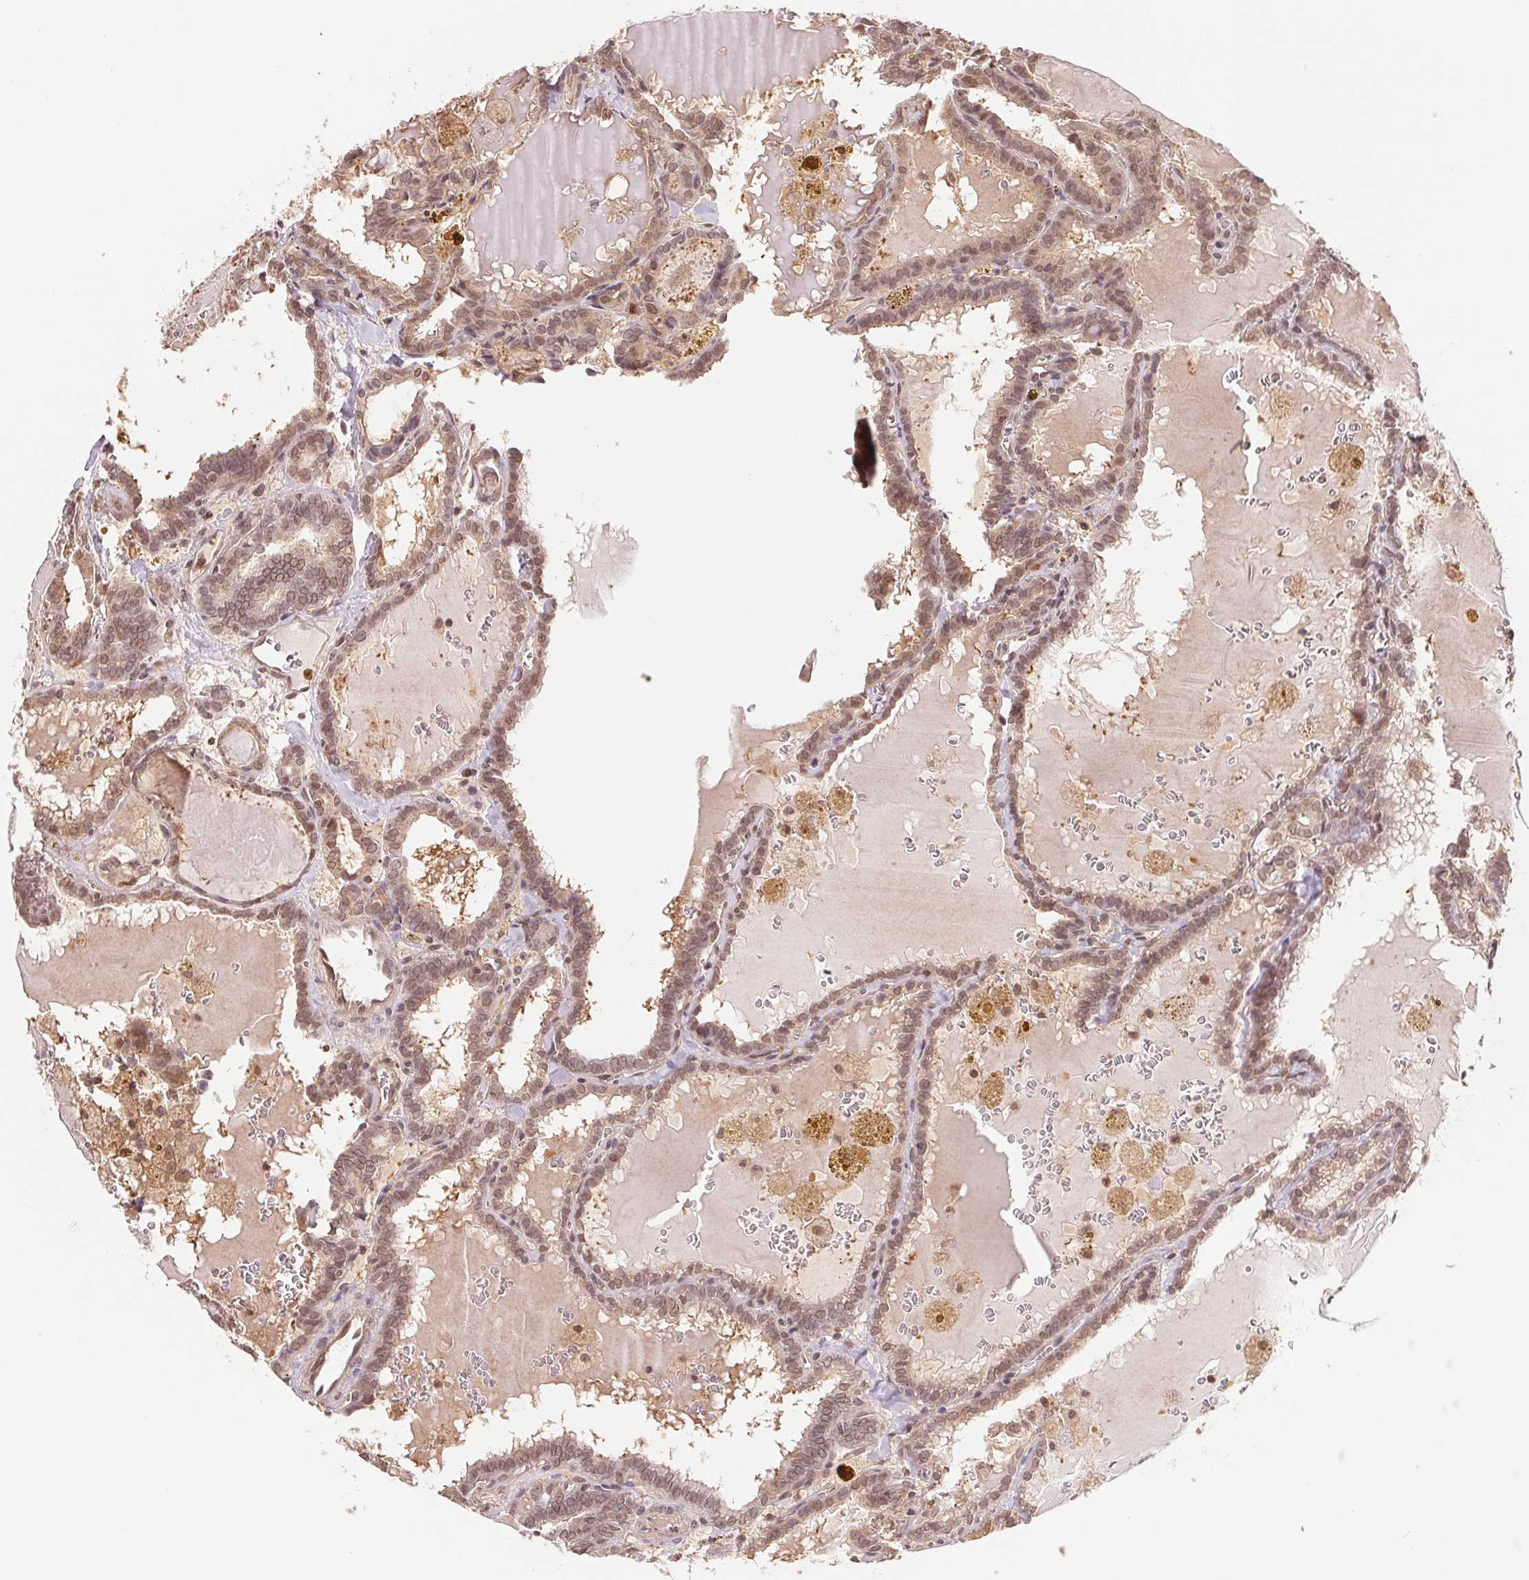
{"staining": {"intensity": "weak", "quantity": ">75%", "location": "nuclear"}, "tissue": "thyroid cancer", "cell_type": "Tumor cells", "image_type": "cancer", "snomed": [{"axis": "morphology", "description": "Papillary adenocarcinoma, NOS"}, {"axis": "topography", "description": "Thyroid gland"}], "caption": "Weak nuclear protein expression is identified in approximately >75% of tumor cells in papillary adenocarcinoma (thyroid).", "gene": "CDC123", "patient": {"sex": "female", "age": 39}}